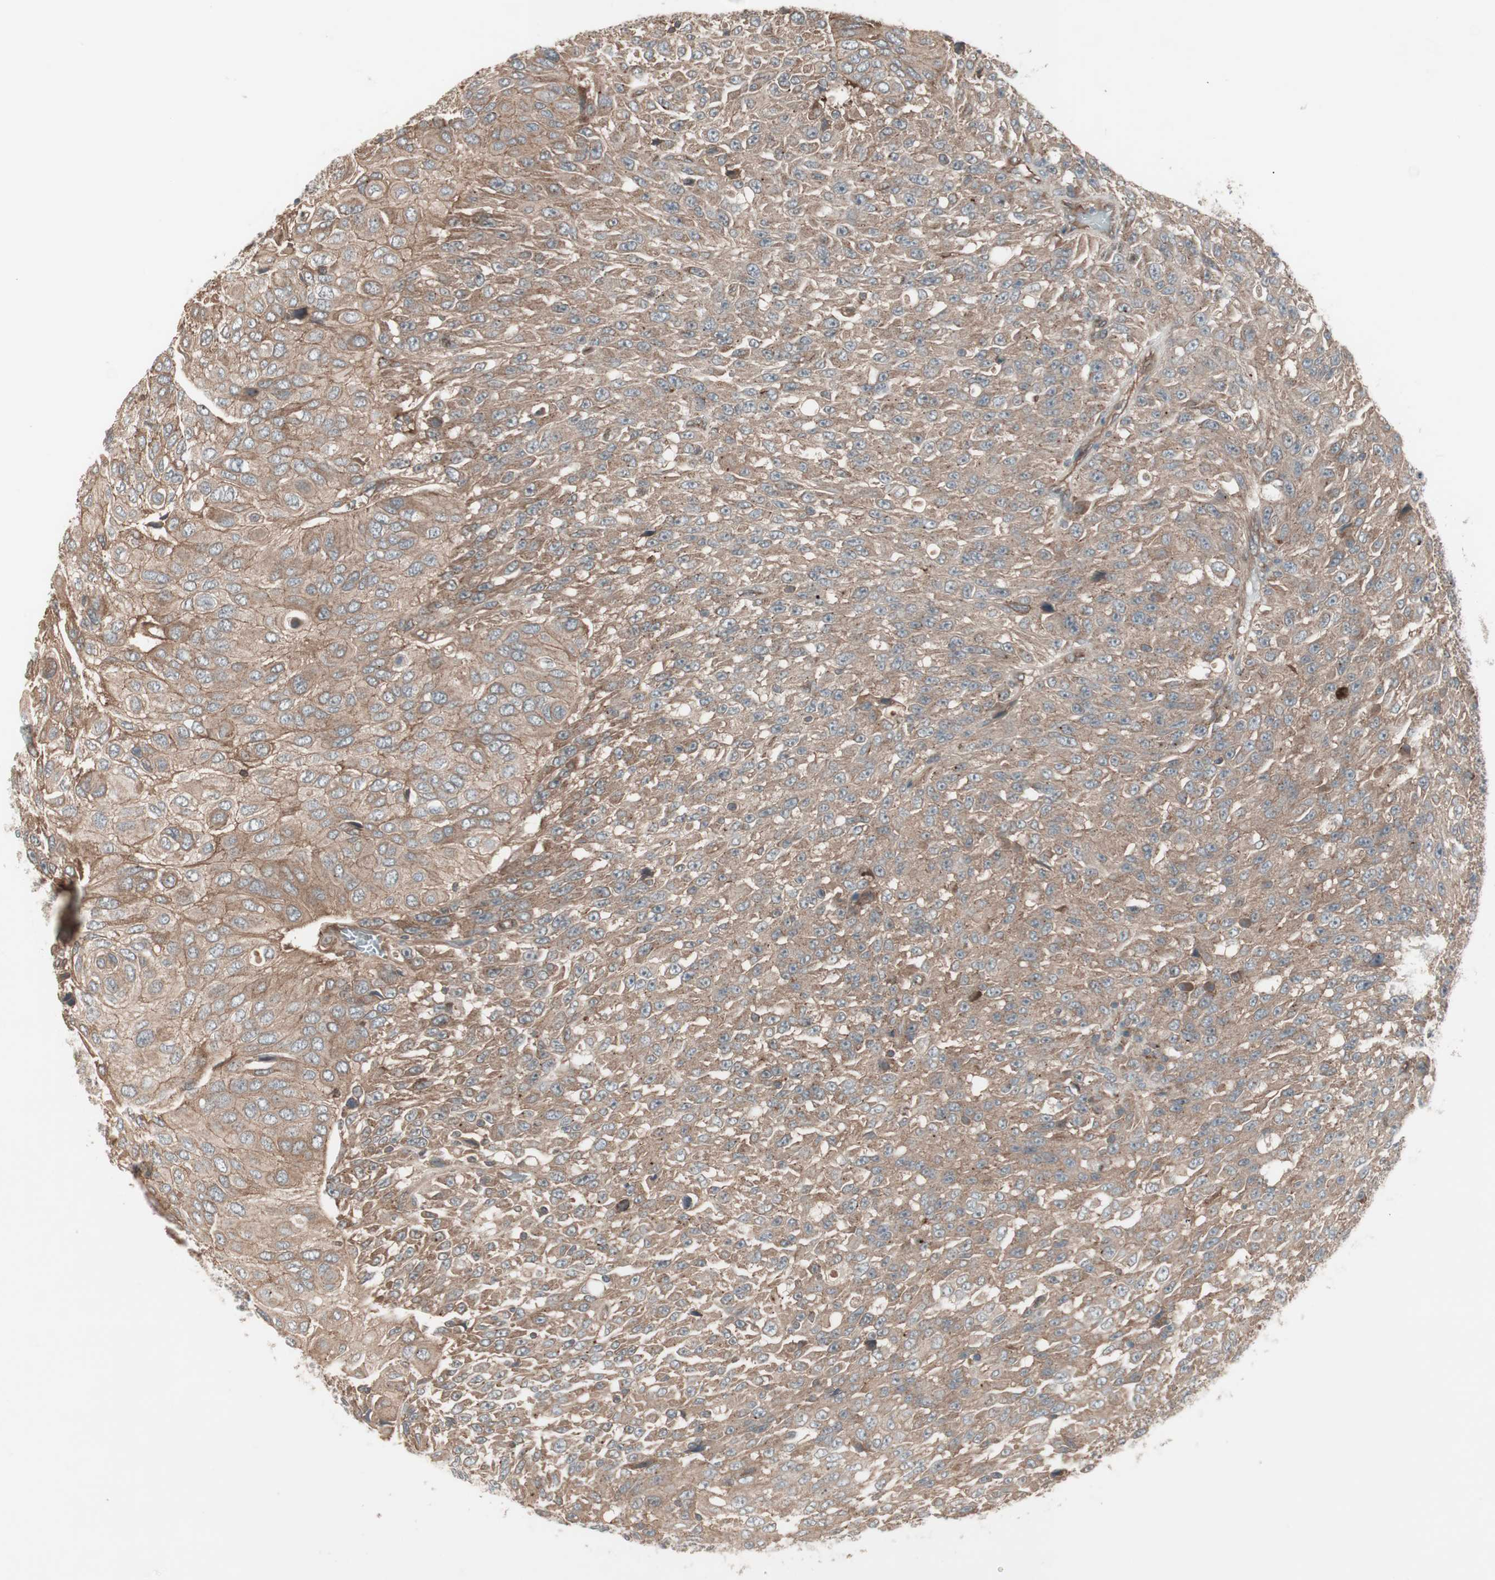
{"staining": {"intensity": "moderate", "quantity": ">75%", "location": "cytoplasmic/membranous"}, "tissue": "urothelial cancer", "cell_type": "Tumor cells", "image_type": "cancer", "snomed": [{"axis": "morphology", "description": "Urothelial carcinoma, High grade"}, {"axis": "topography", "description": "Urinary bladder"}], "caption": "About >75% of tumor cells in human urothelial cancer exhibit moderate cytoplasmic/membranous protein expression as visualized by brown immunohistochemical staining.", "gene": "TFPI", "patient": {"sex": "male", "age": 66}}